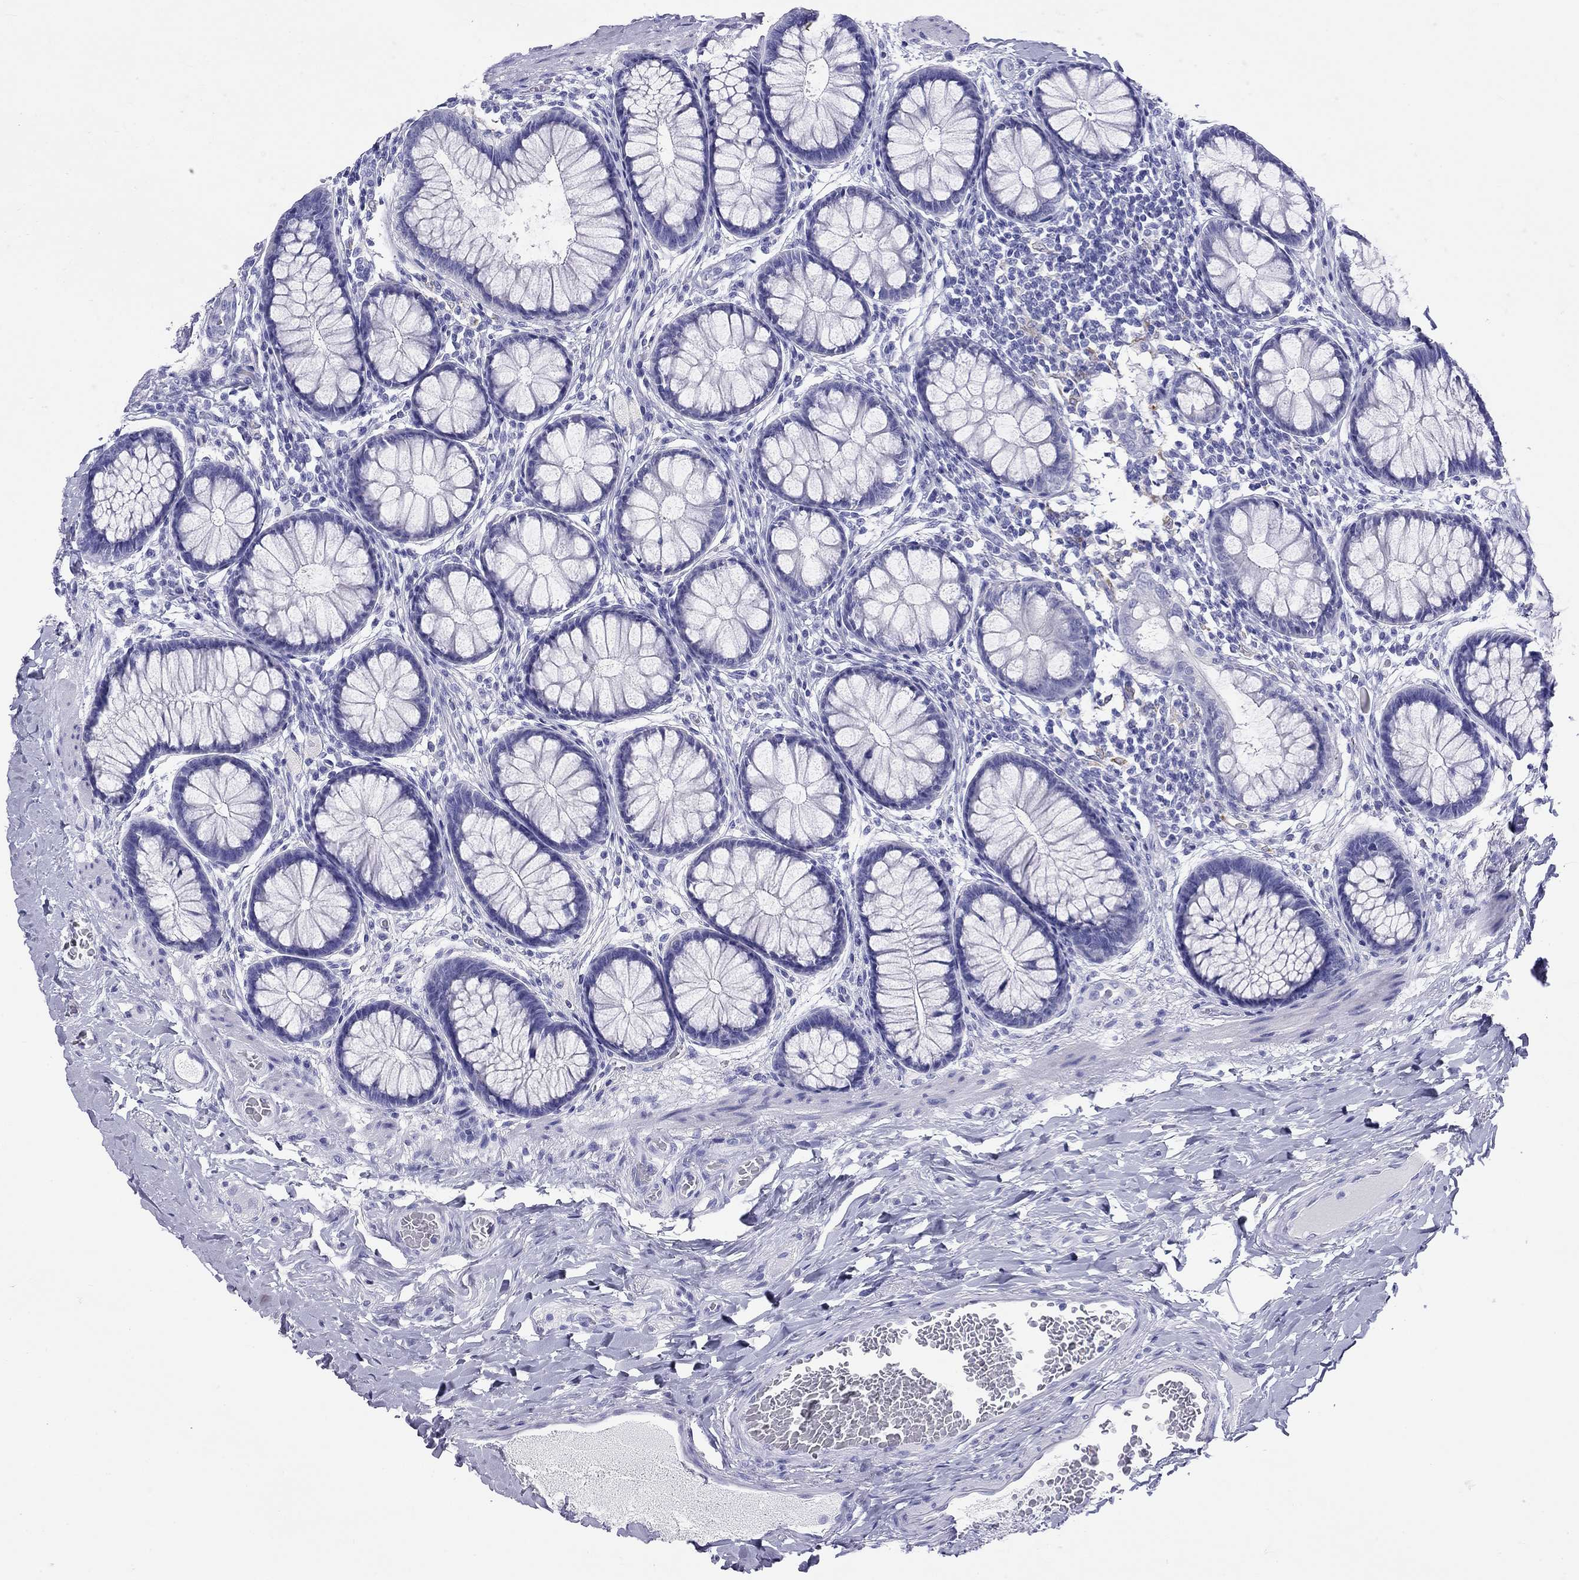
{"staining": {"intensity": "negative", "quantity": "none", "location": "none"}, "tissue": "colon", "cell_type": "Endothelial cells", "image_type": "normal", "snomed": [{"axis": "morphology", "description": "Normal tissue, NOS"}, {"axis": "topography", "description": "Colon"}], "caption": "The photomicrograph displays no staining of endothelial cells in unremarkable colon.", "gene": "HLA", "patient": {"sex": "female", "age": 65}}